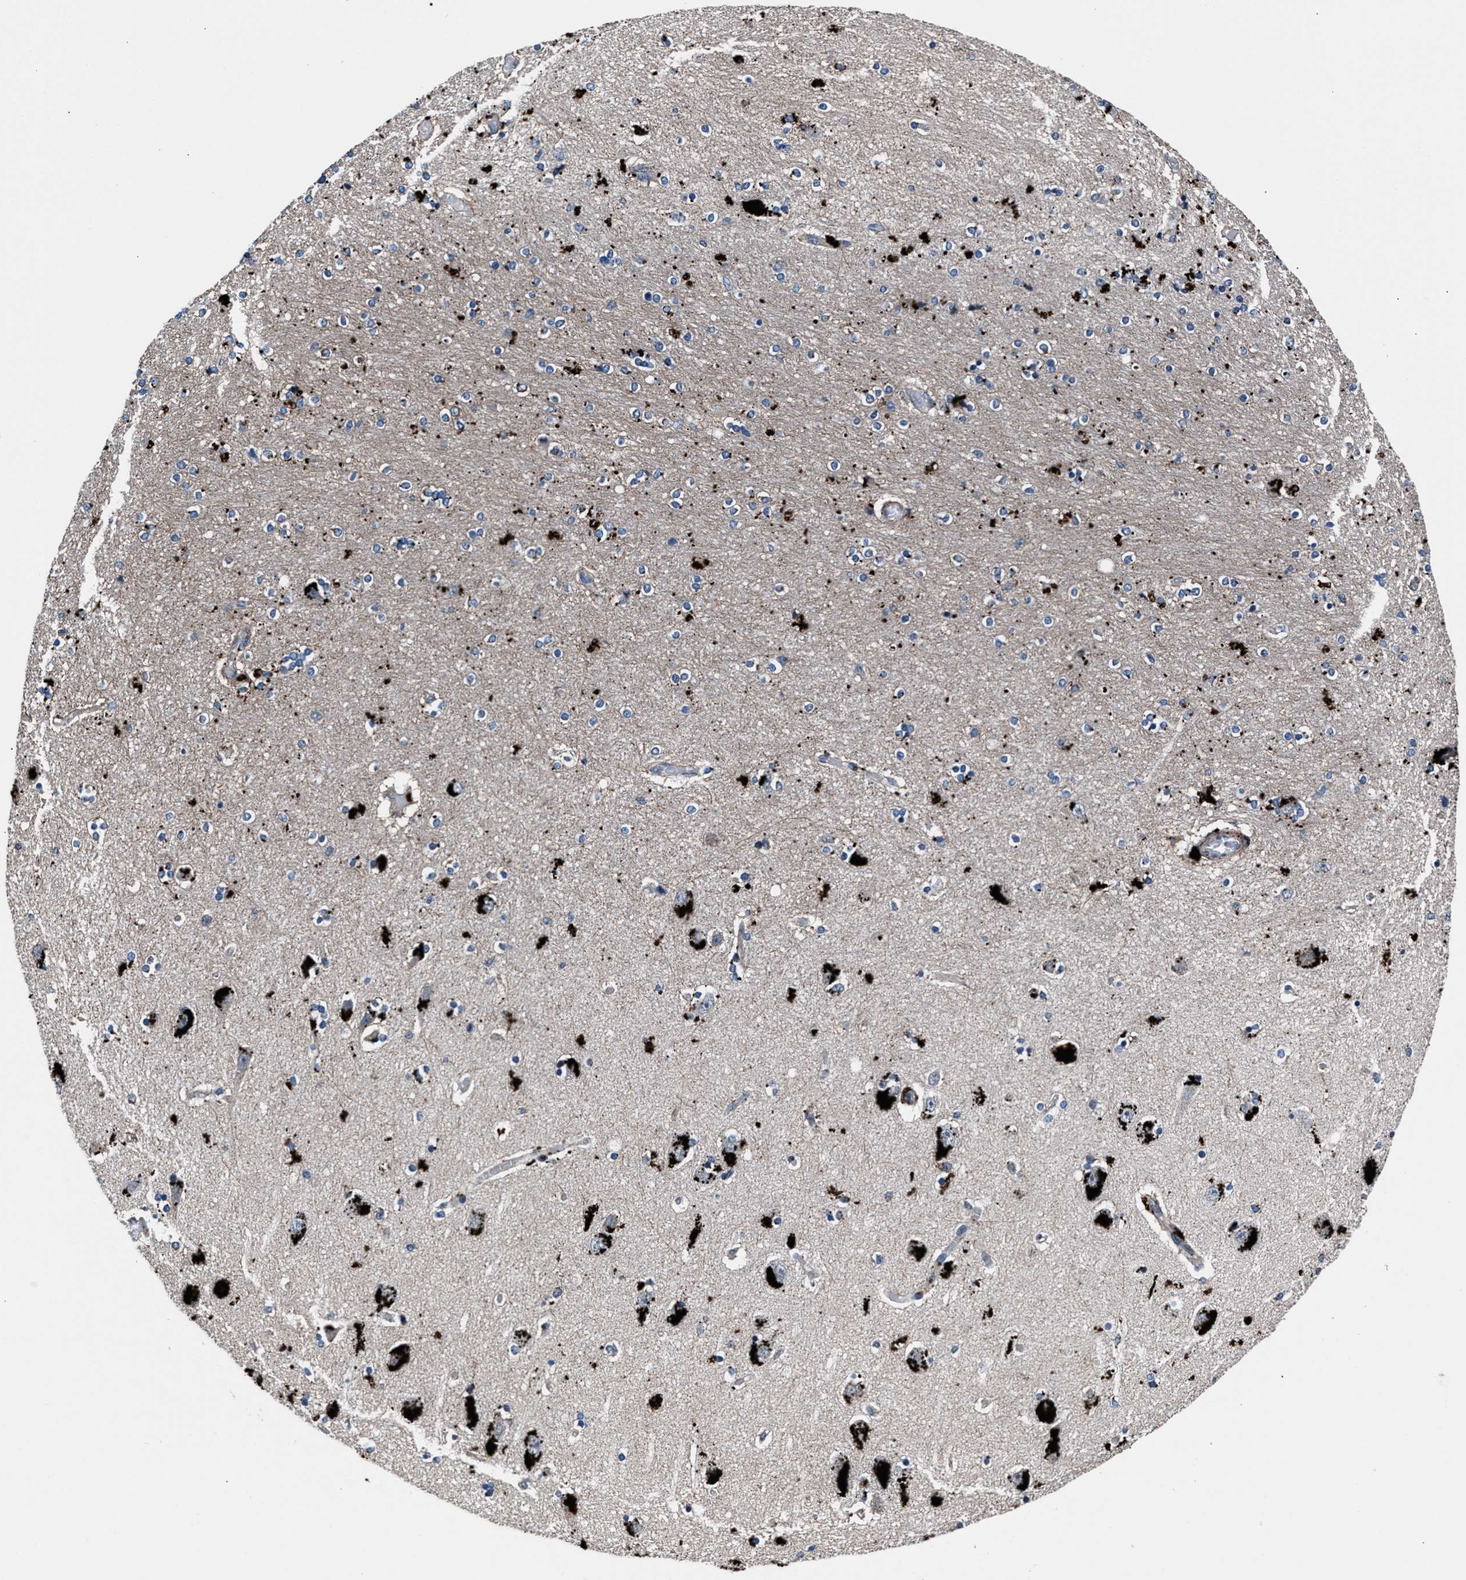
{"staining": {"intensity": "strong", "quantity": "<25%", "location": "cytoplasmic/membranous"}, "tissue": "hippocampus", "cell_type": "Glial cells", "image_type": "normal", "snomed": [{"axis": "morphology", "description": "Normal tissue, NOS"}, {"axis": "topography", "description": "Hippocampus"}], "caption": "Protein expression analysis of normal human hippocampus reveals strong cytoplasmic/membranous positivity in about <25% of glial cells. (DAB IHC with brightfield microscopy, high magnification).", "gene": "MFSD11", "patient": {"sex": "female", "age": 54}}